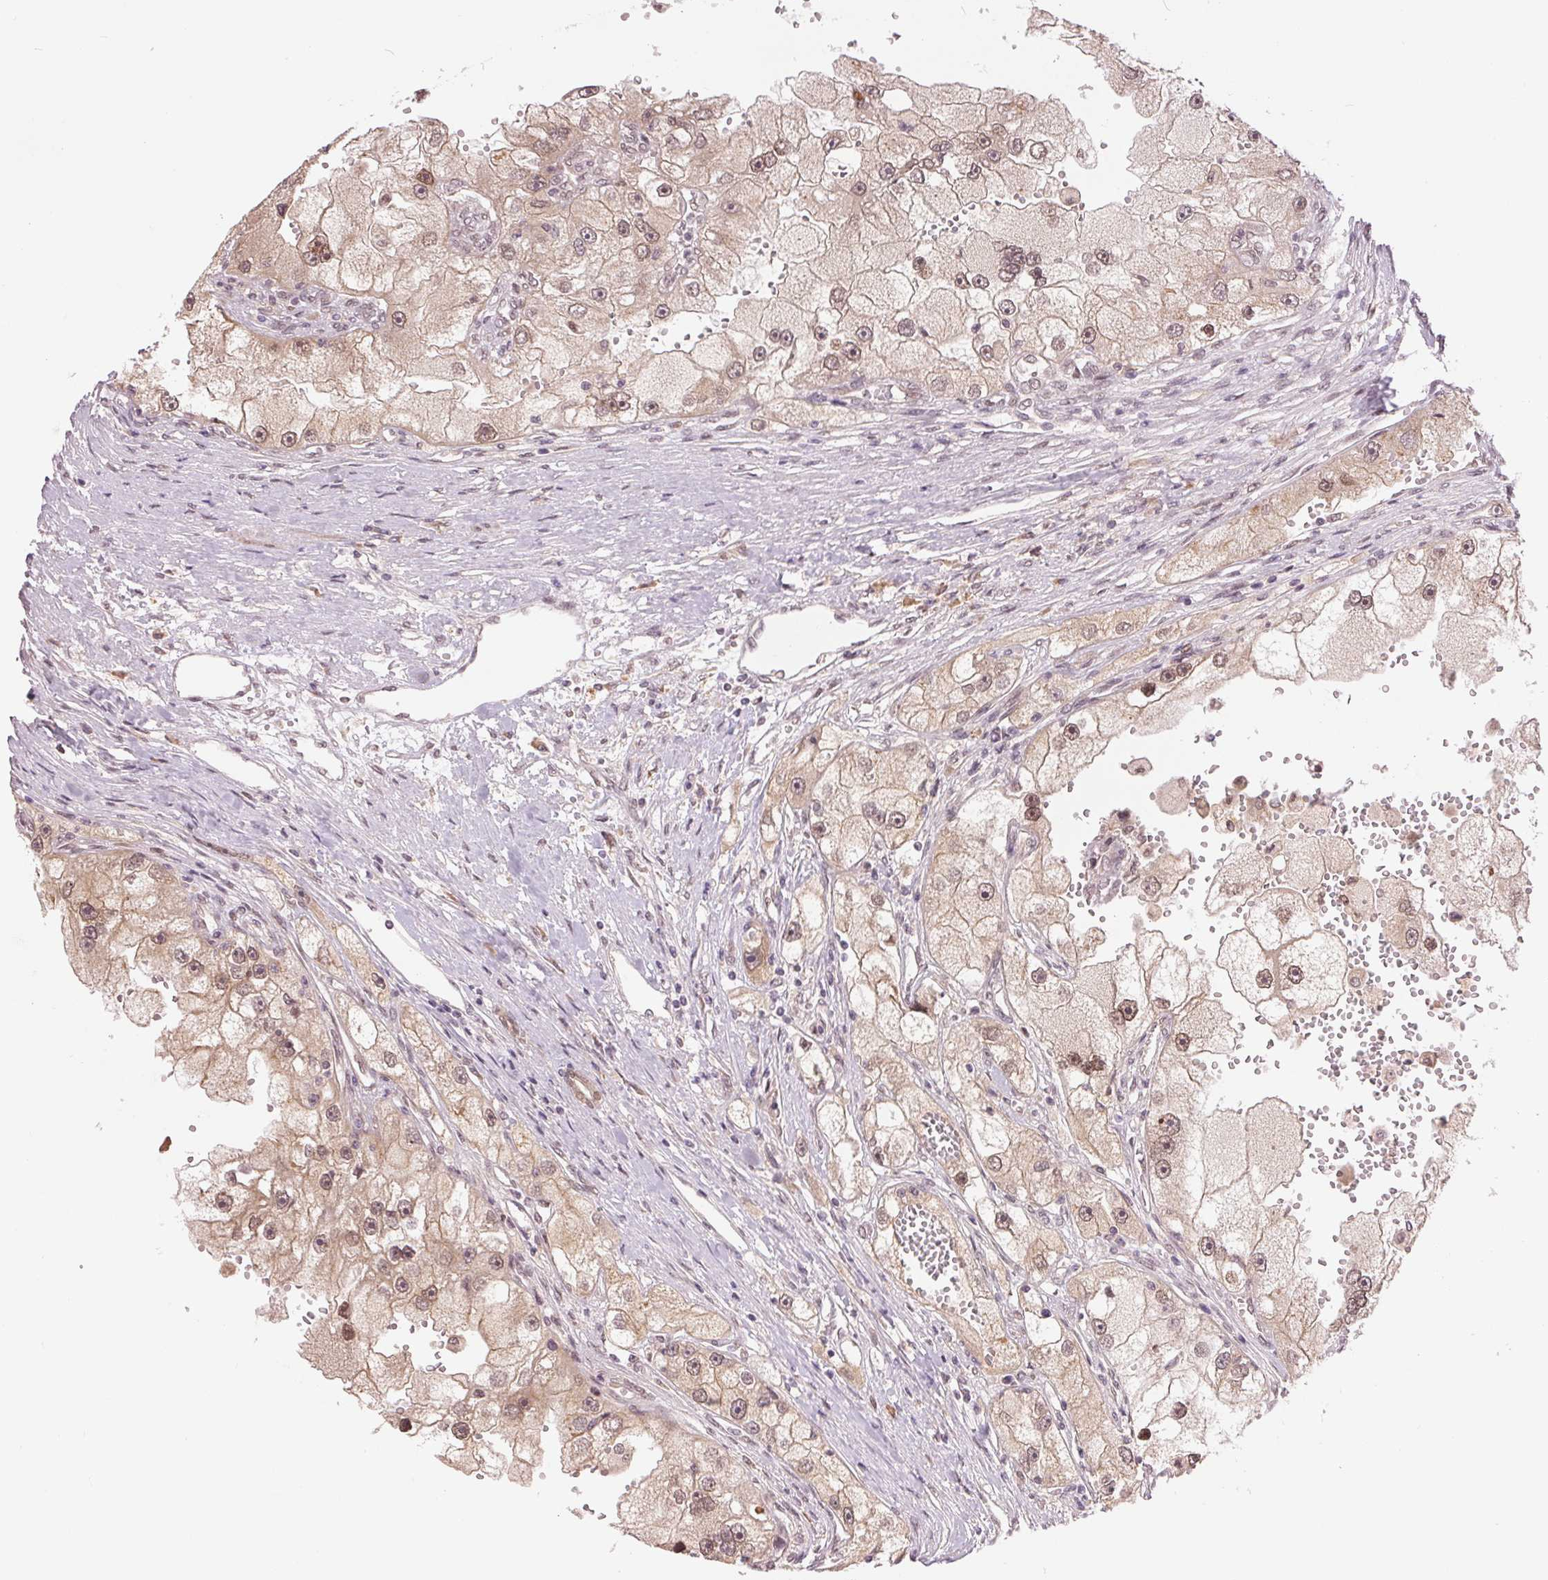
{"staining": {"intensity": "moderate", "quantity": ">75%", "location": "cytoplasmic/membranous,nuclear"}, "tissue": "renal cancer", "cell_type": "Tumor cells", "image_type": "cancer", "snomed": [{"axis": "morphology", "description": "Adenocarcinoma, NOS"}, {"axis": "topography", "description": "Kidney"}], "caption": "Protein analysis of renal cancer (adenocarcinoma) tissue shows moderate cytoplasmic/membranous and nuclear expression in approximately >75% of tumor cells.", "gene": "ERI3", "patient": {"sex": "male", "age": 63}}